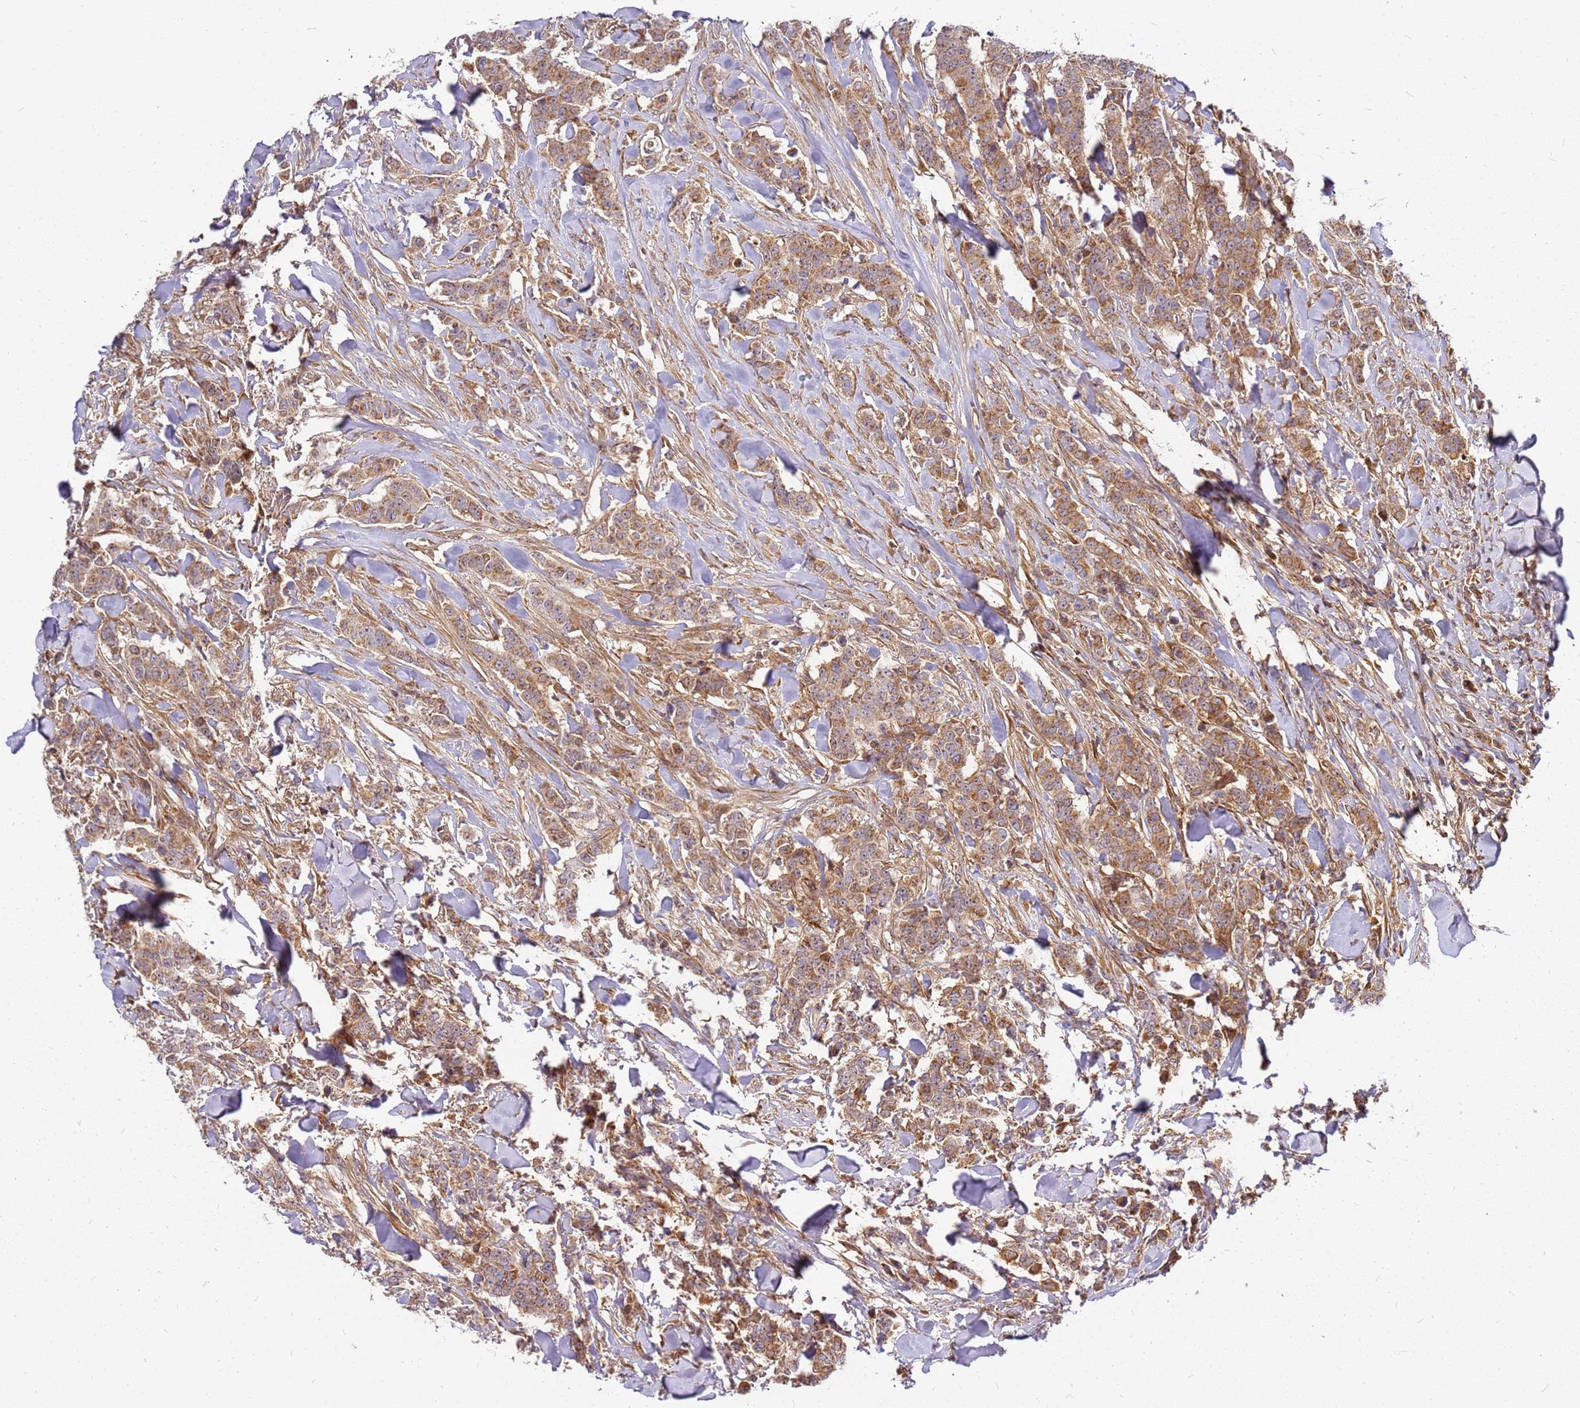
{"staining": {"intensity": "moderate", "quantity": ">75%", "location": "cytoplasmic/membranous"}, "tissue": "breast cancer", "cell_type": "Tumor cells", "image_type": "cancer", "snomed": [{"axis": "morphology", "description": "Duct carcinoma"}, {"axis": "topography", "description": "Breast"}], "caption": "High-magnification brightfield microscopy of intraductal carcinoma (breast) stained with DAB (3,3'-diaminobenzidine) (brown) and counterstained with hematoxylin (blue). tumor cells exhibit moderate cytoplasmic/membranous positivity is appreciated in approximately>75% of cells.", "gene": "CCDC159", "patient": {"sex": "female", "age": 40}}